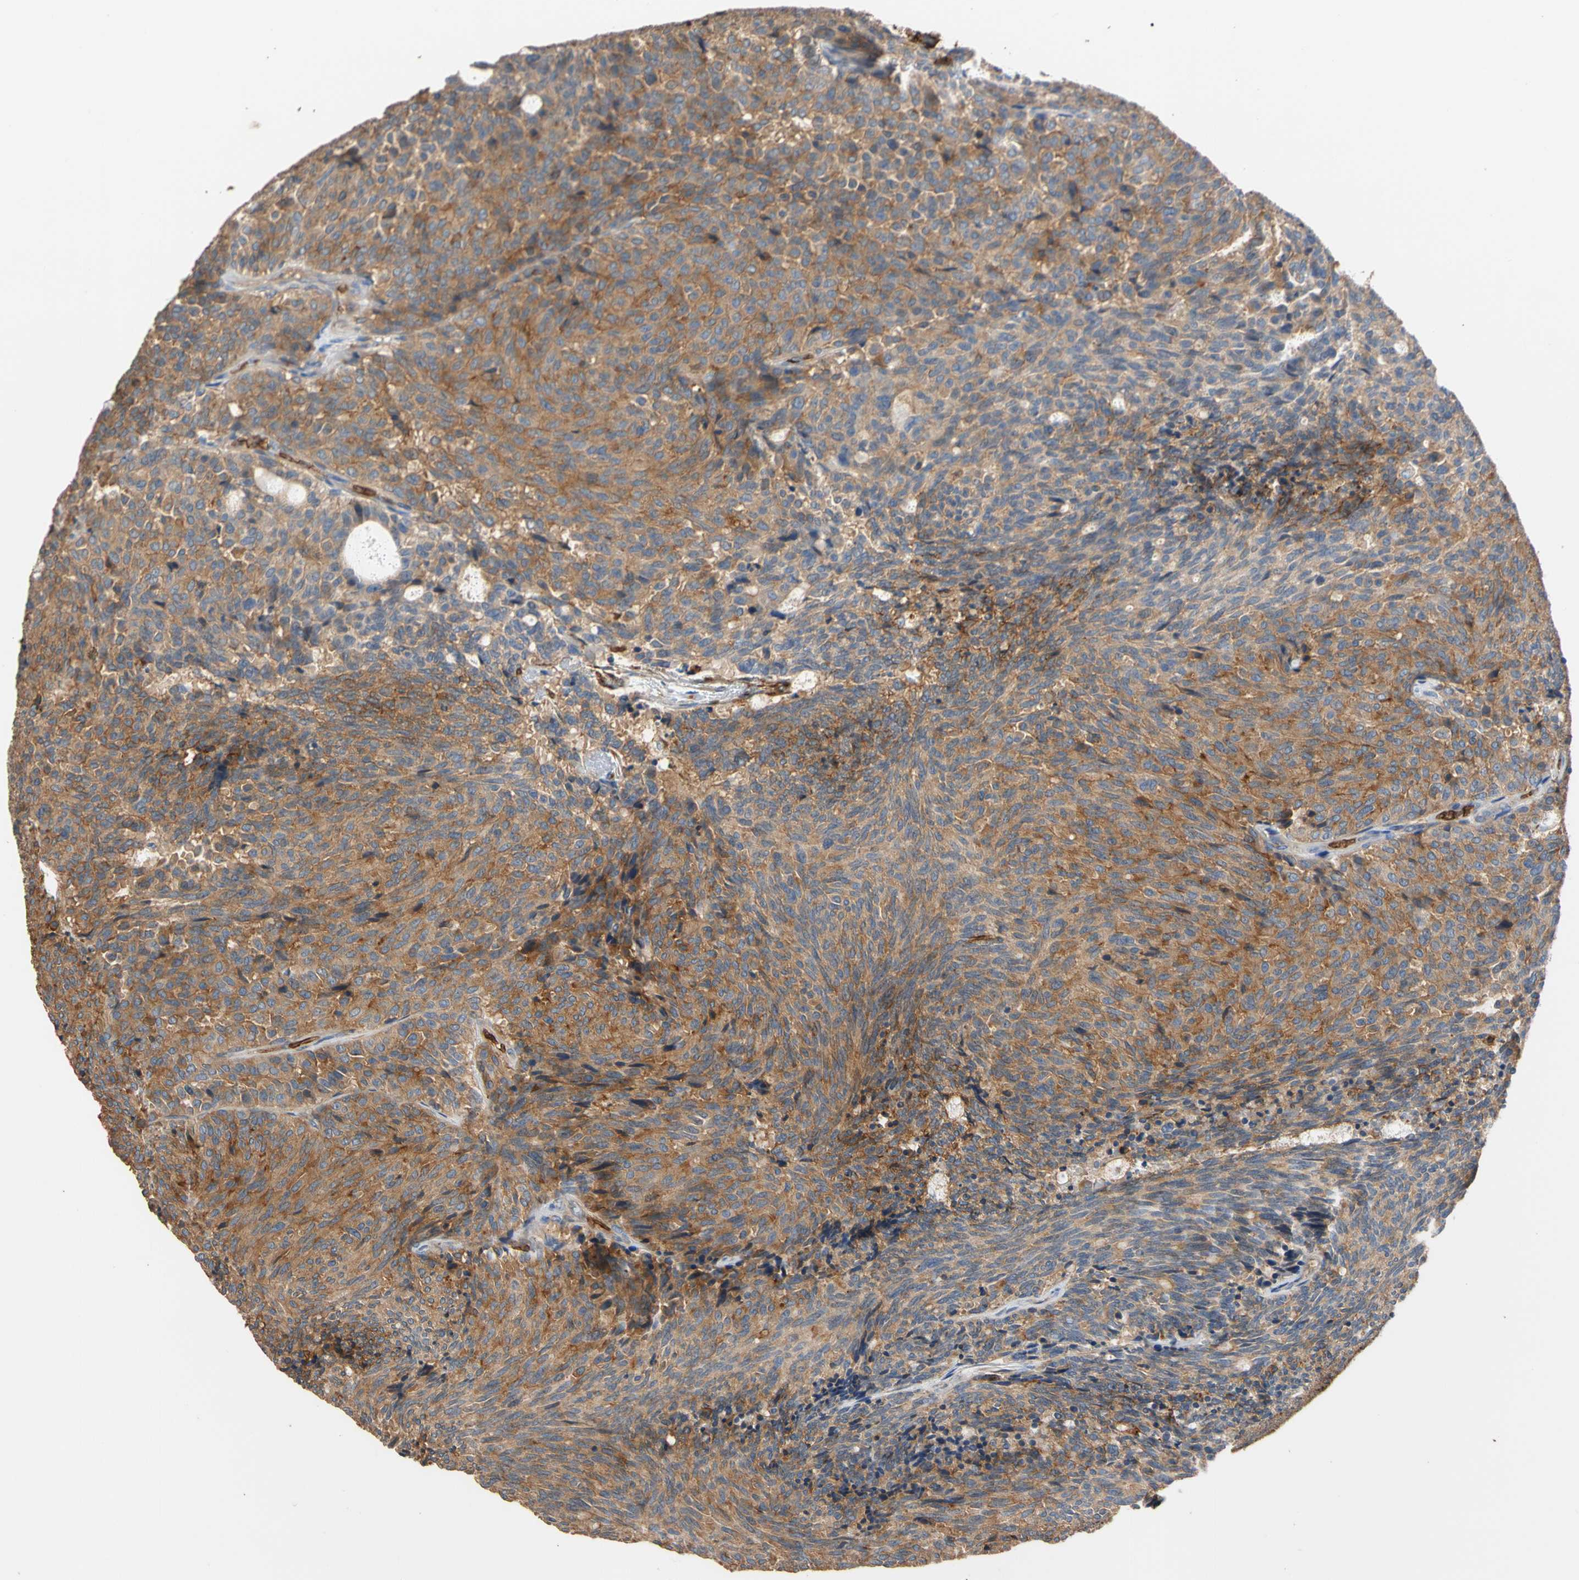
{"staining": {"intensity": "strong", "quantity": ">75%", "location": "cytoplasmic/membranous"}, "tissue": "carcinoid", "cell_type": "Tumor cells", "image_type": "cancer", "snomed": [{"axis": "morphology", "description": "Carcinoid, malignant, NOS"}, {"axis": "topography", "description": "Pancreas"}], "caption": "A photomicrograph of human carcinoid (malignant) stained for a protein reveals strong cytoplasmic/membranous brown staining in tumor cells. (Brightfield microscopy of DAB IHC at high magnification).", "gene": "RIOK2", "patient": {"sex": "female", "age": 54}}